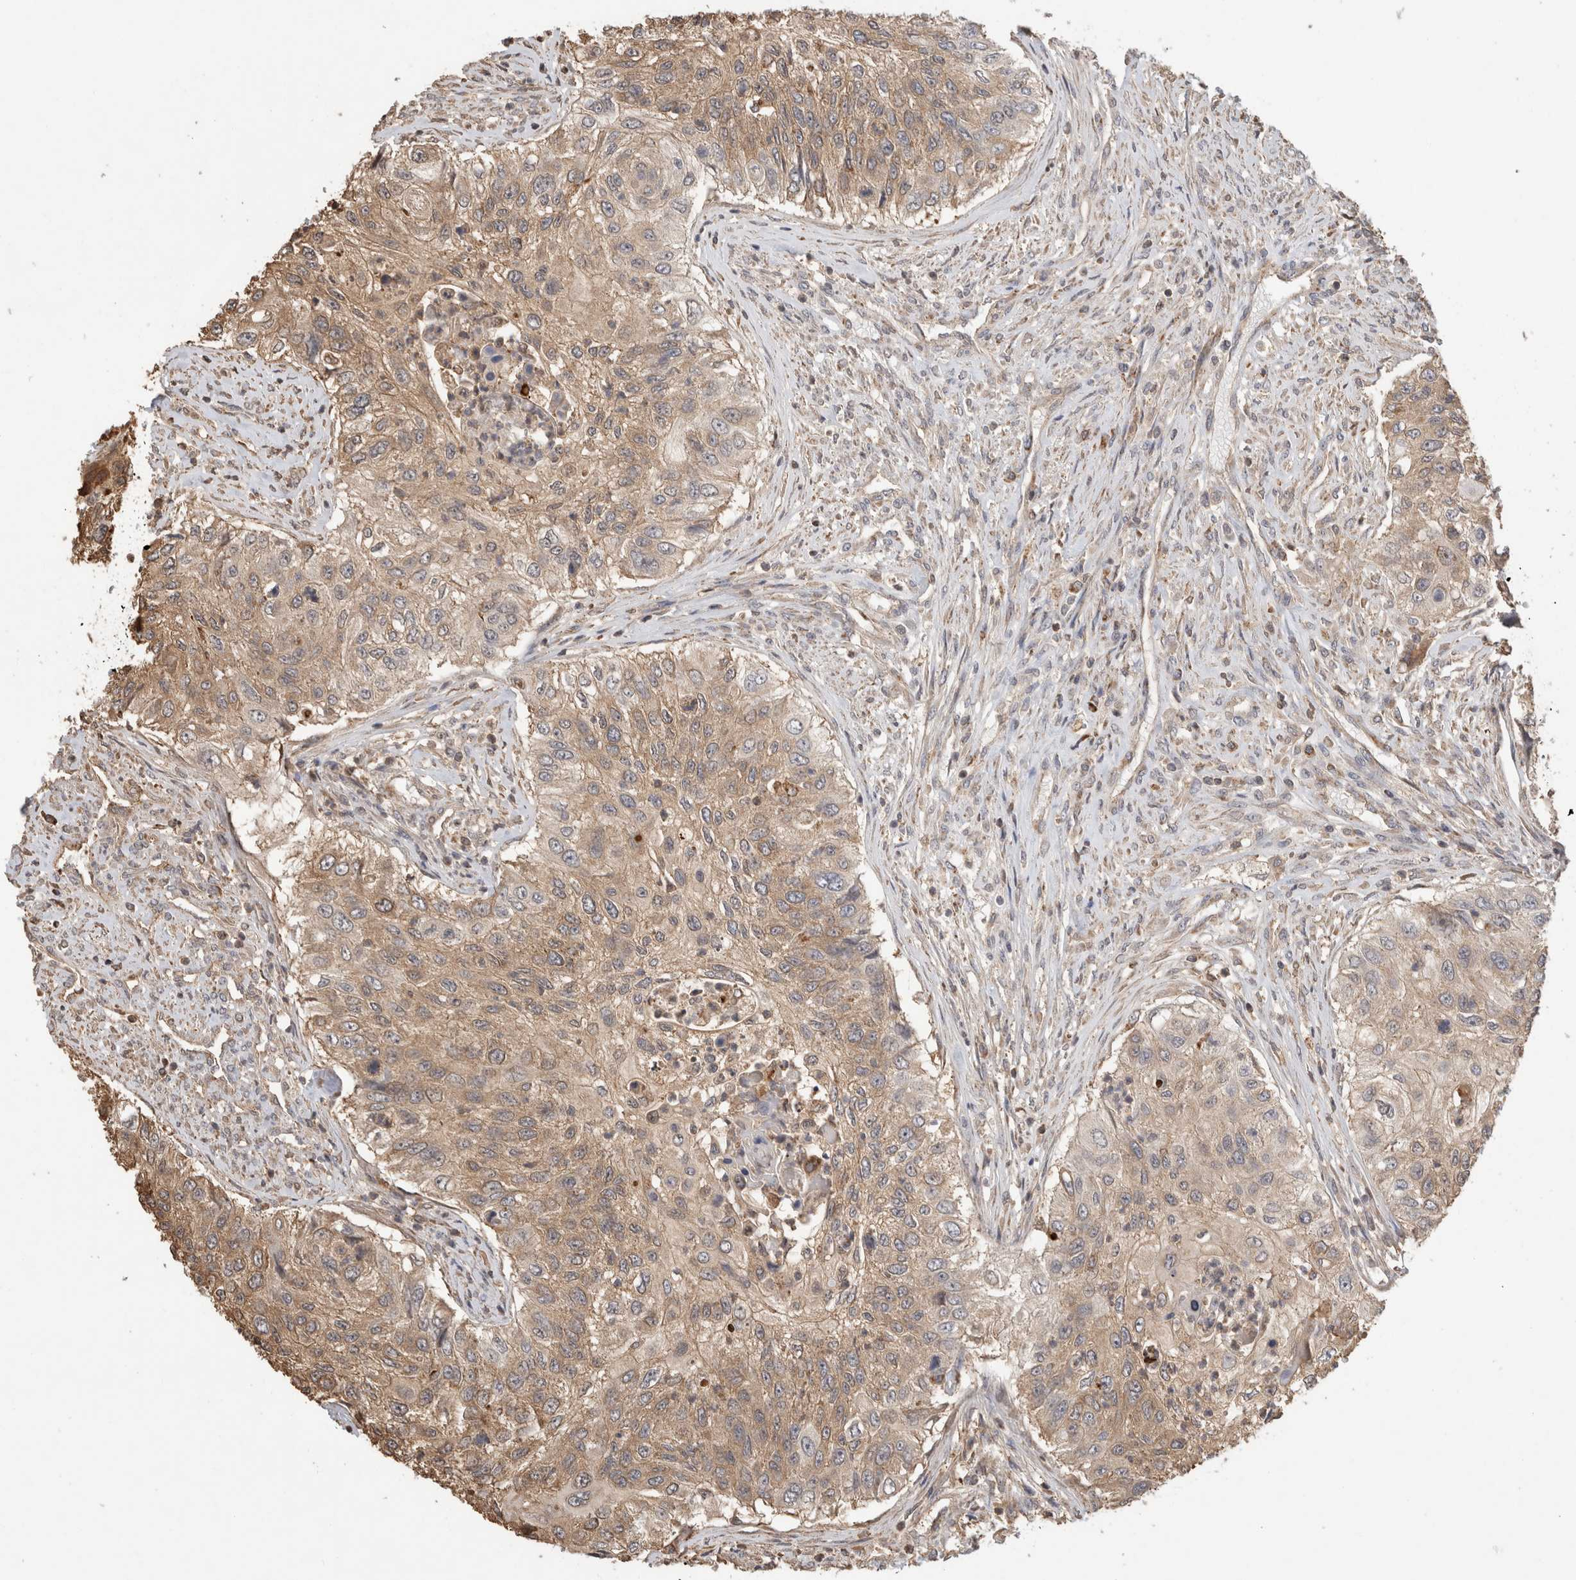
{"staining": {"intensity": "moderate", "quantity": ">75%", "location": "cytoplasmic/membranous"}, "tissue": "urothelial cancer", "cell_type": "Tumor cells", "image_type": "cancer", "snomed": [{"axis": "morphology", "description": "Urothelial carcinoma, High grade"}, {"axis": "topography", "description": "Urinary bladder"}], "caption": "Protein expression analysis of human urothelial carcinoma (high-grade) reveals moderate cytoplasmic/membranous staining in approximately >75% of tumor cells. (Brightfield microscopy of DAB IHC at high magnification).", "gene": "IMMP2L", "patient": {"sex": "female", "age": 60}}